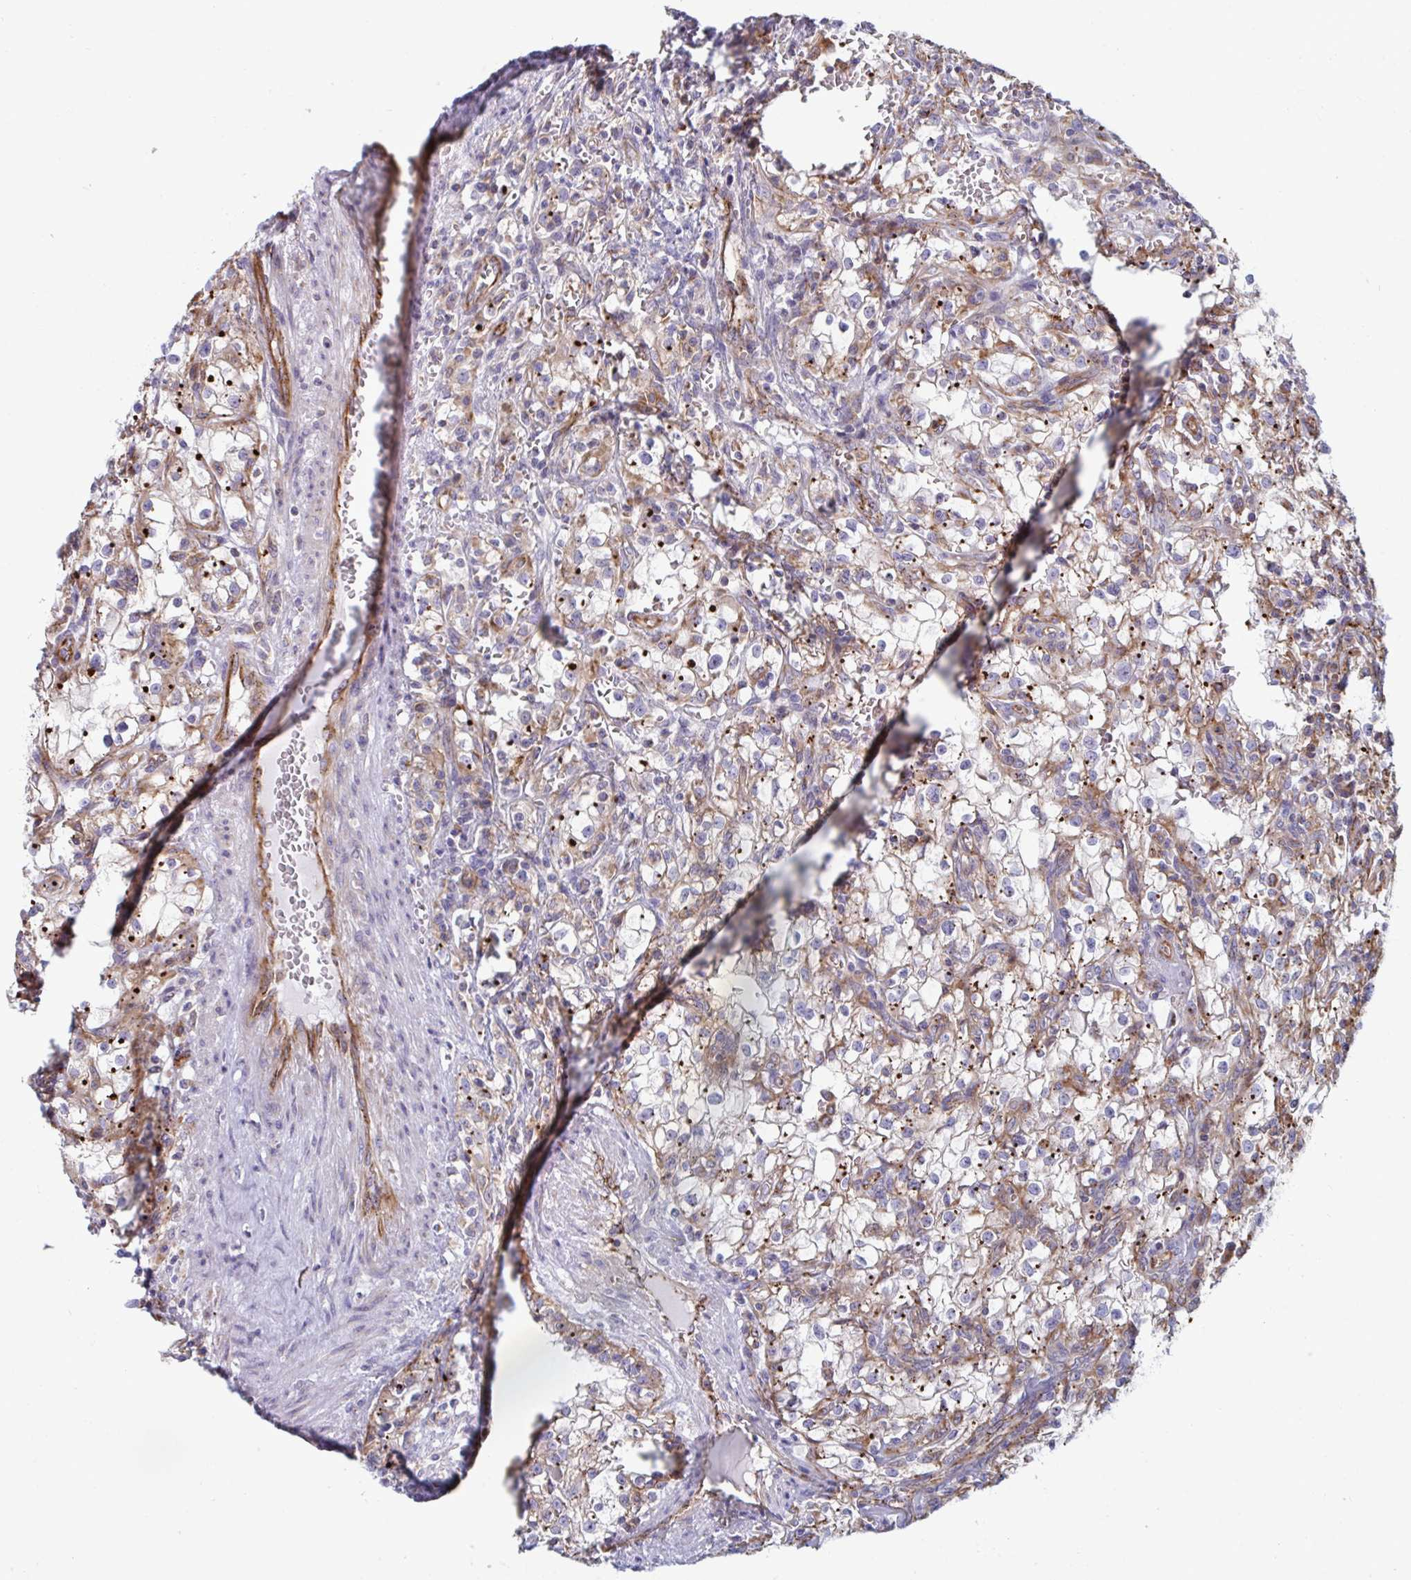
{"staining": {"intensity": "moderate", "quantity": ">75%", "location": "cytoplasmic/membranous"}, "tissue": "renal cancer", "cell_type": "Tumor cells", "image_type": "cancer", "snomed": [{"axis": "morphology", "description": "Adenocarcinoma, NOS"}, {"axis": "topography", "description": "Kidney"}], "caption": "Tumor cells display medium levels of moderate cytoplasmic/membranous staining in approximately >75% of cells in renal cancer.", "gene": "SLC9A6", "patient": {"sex": "female", "age": 74}}